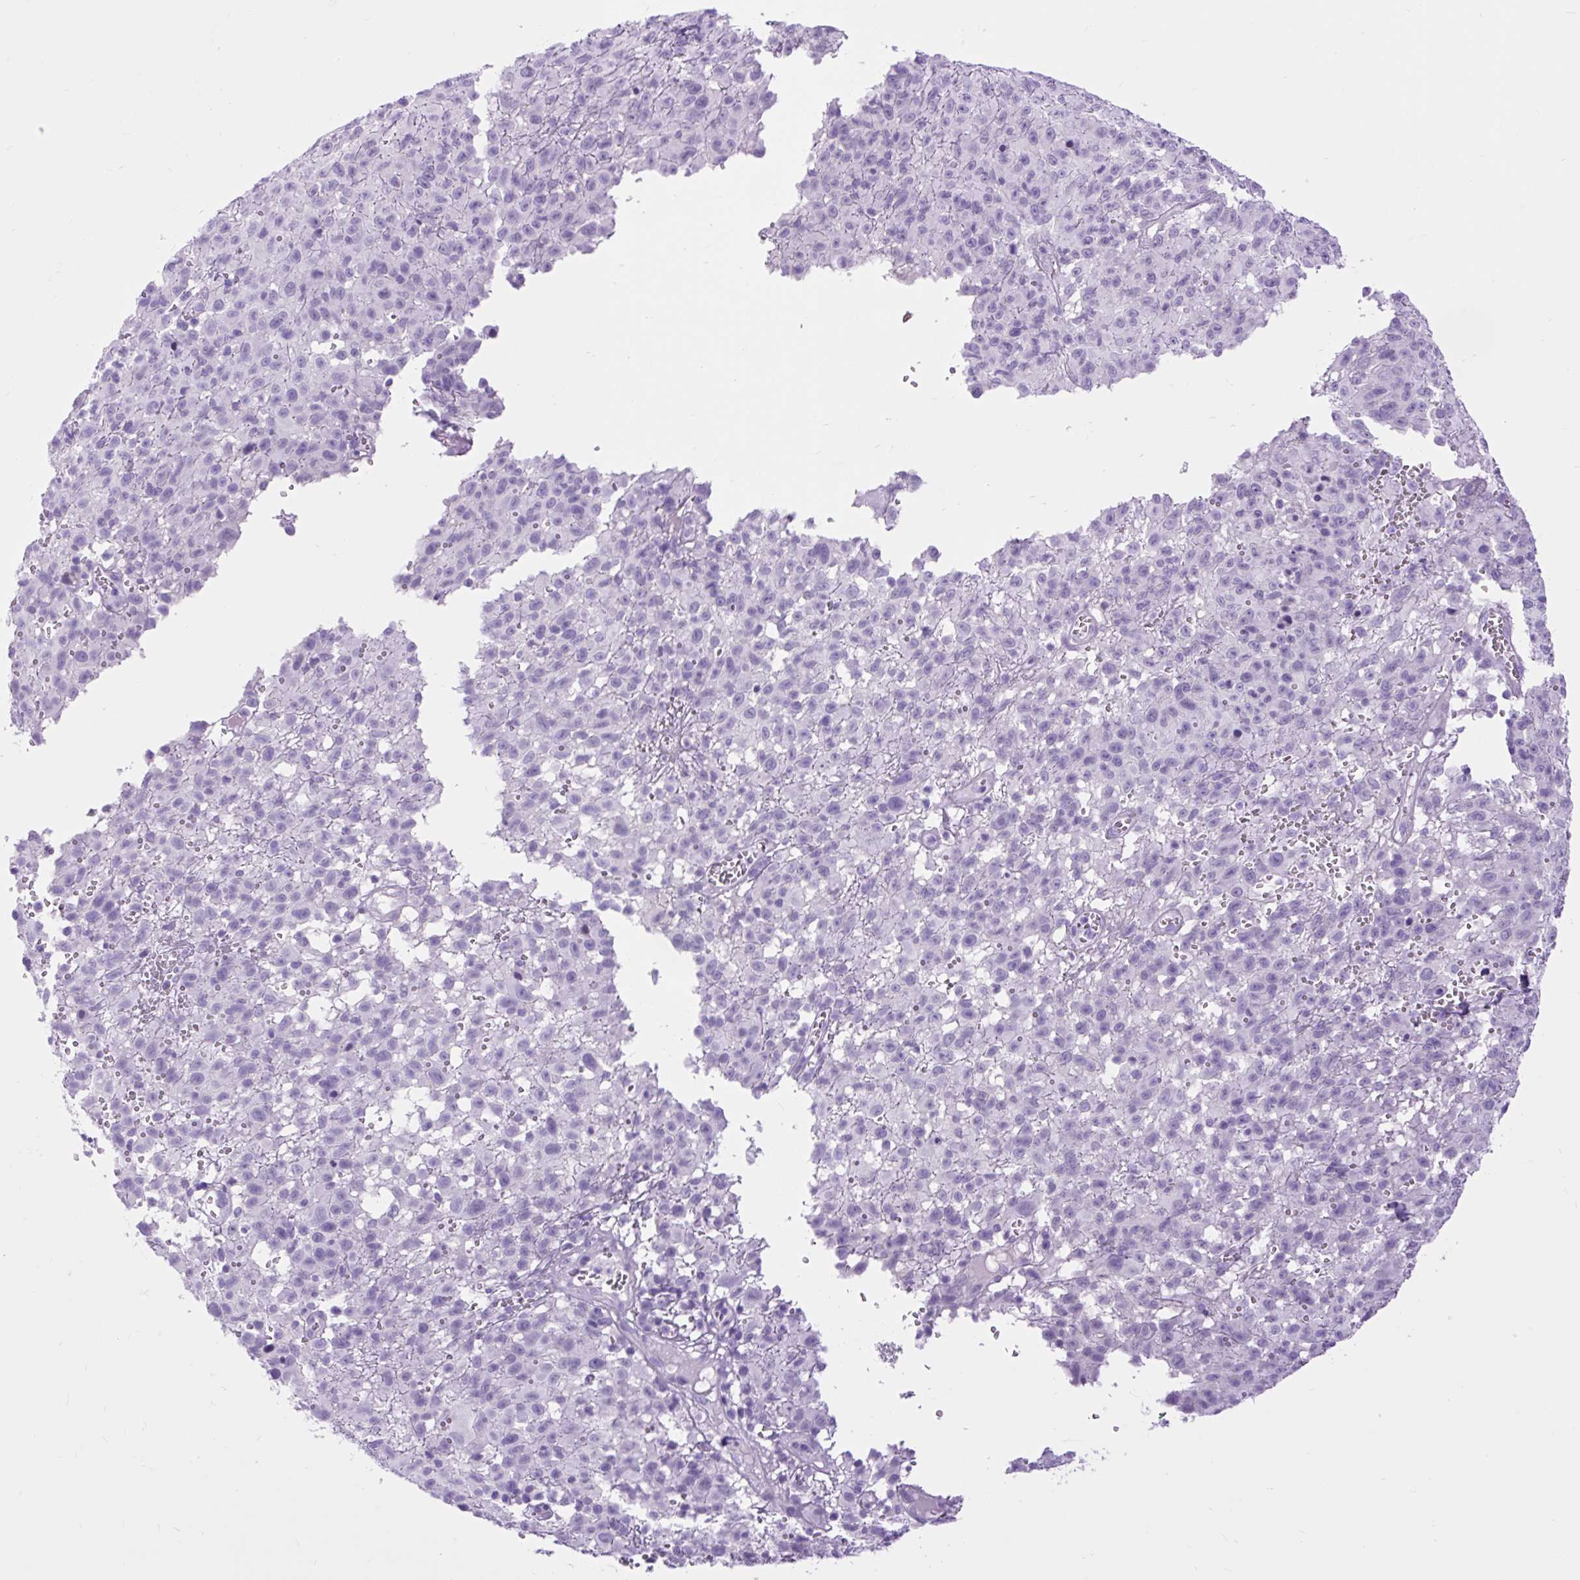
{"staining": {"intensity": "negative", "quantity": "none", "location": "none"}, "tissue": "melanoma", "cell_type": "Tumor cells", "image_type": "cancer", "snomed": [{"axis": "morphology", "description": "Malignant melanoma, NOS"}, {"axis": "topography", "description": "Skin"}], "caption": "High power microscopy photomicrograph of an IHC histopathology image of malignant melanoma, revealing no significant expression in tumor cells.", "gene": "DPP6", "patient": {"sex": "male", "age": 46}}